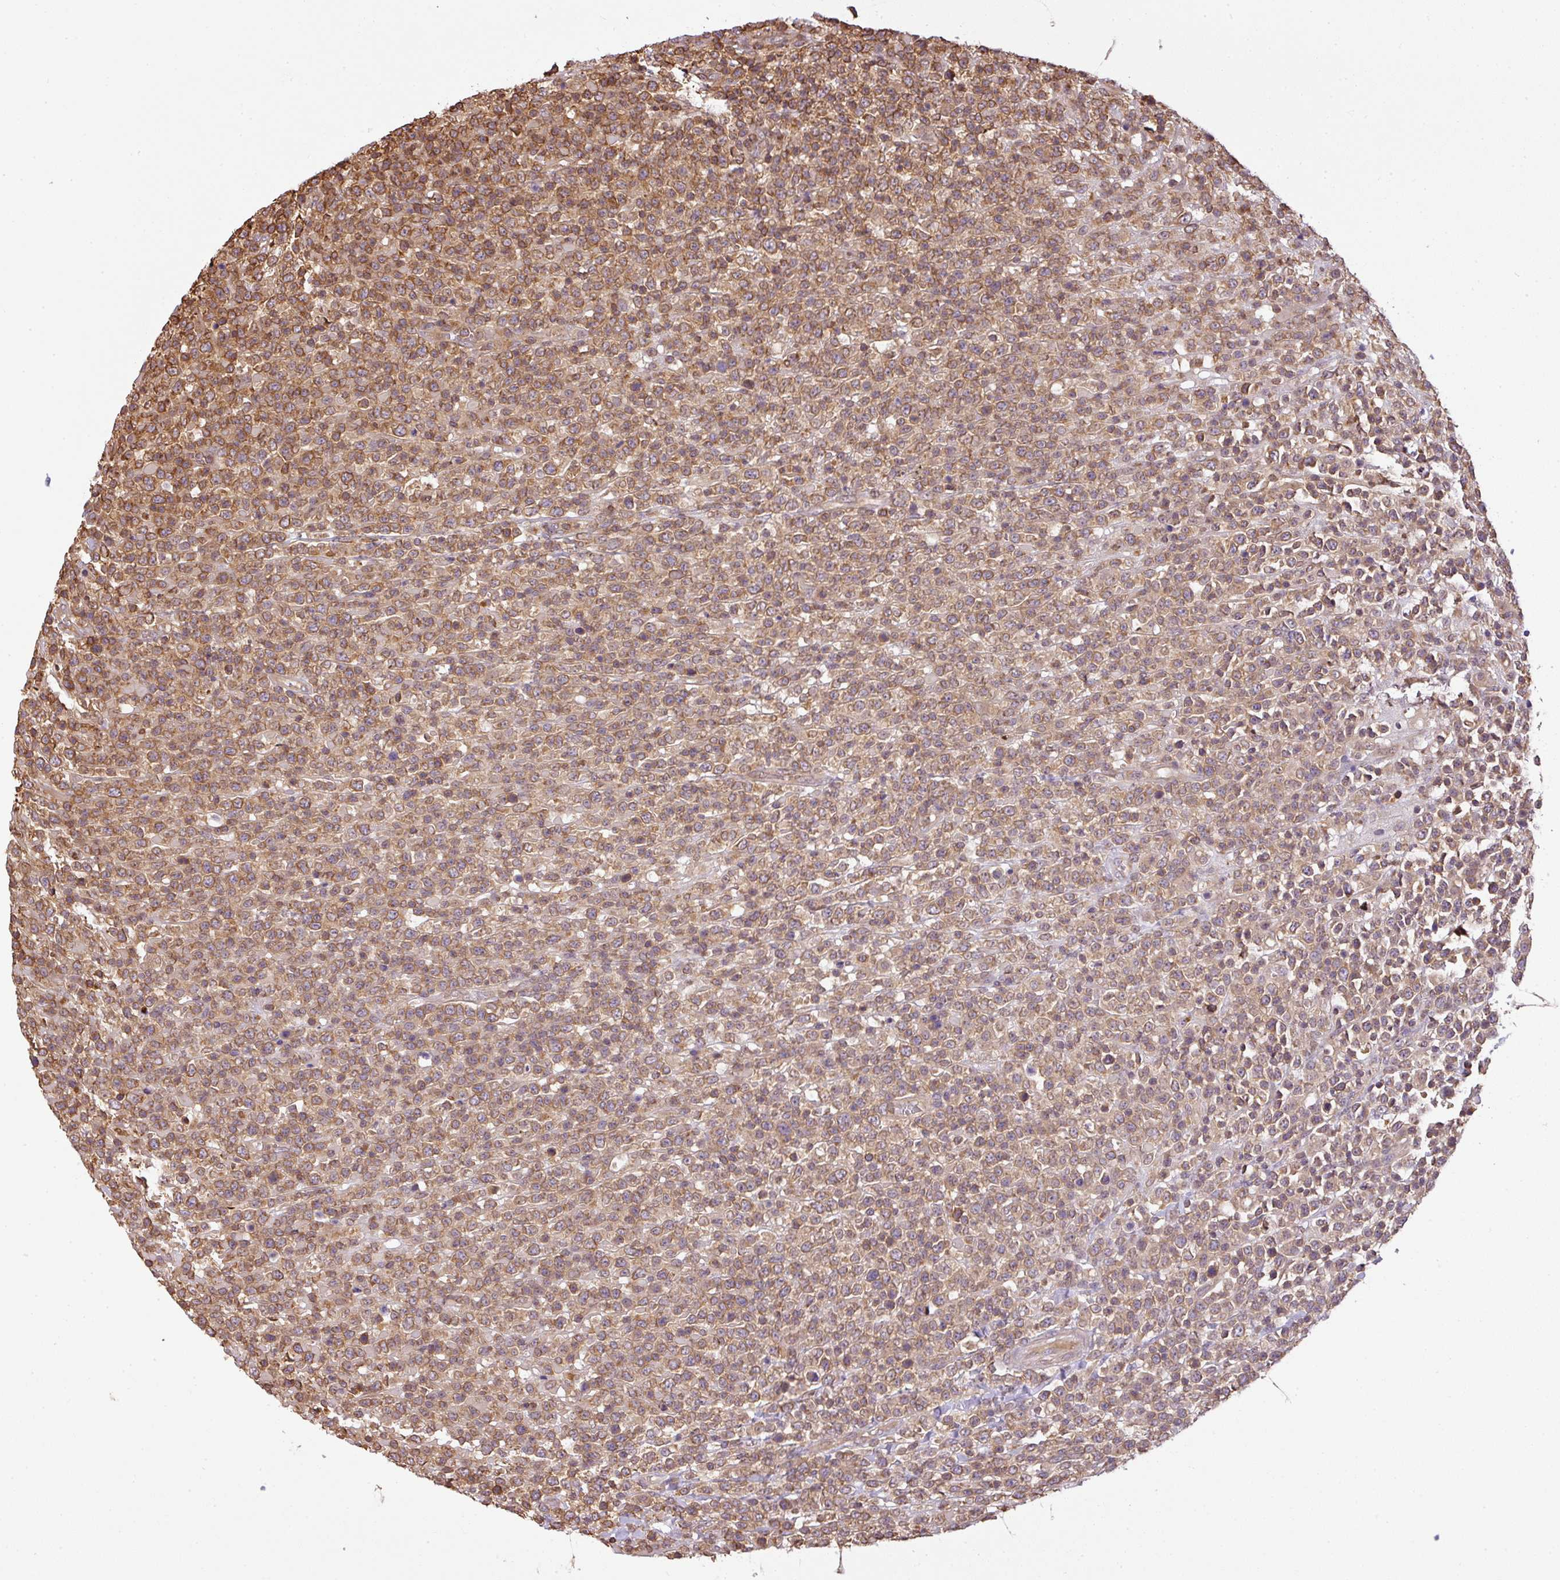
{"staining": {"intensity": "moderate", "quantity": ">75%", "location": "cytoplasmic/membranous"}, "tissue": "lymphoma", "cell_type": "Tumor cells", "image_type": "cancer", "snomed": [{"axis": "morphology", "description": "Malignant lymphoma, non-Hodgkin's type, High grade"}, {"axis": "topography", "description": "Colon"}], "caption": "A brown stain labels moderate cytoplasmic/membranous positivity of a protein in malignant lymphoma, non-Hodgkin's type (high-grade) tumor cells.", "gene": "TCL1B", "patient": {"sex": "female", "age": 53}}